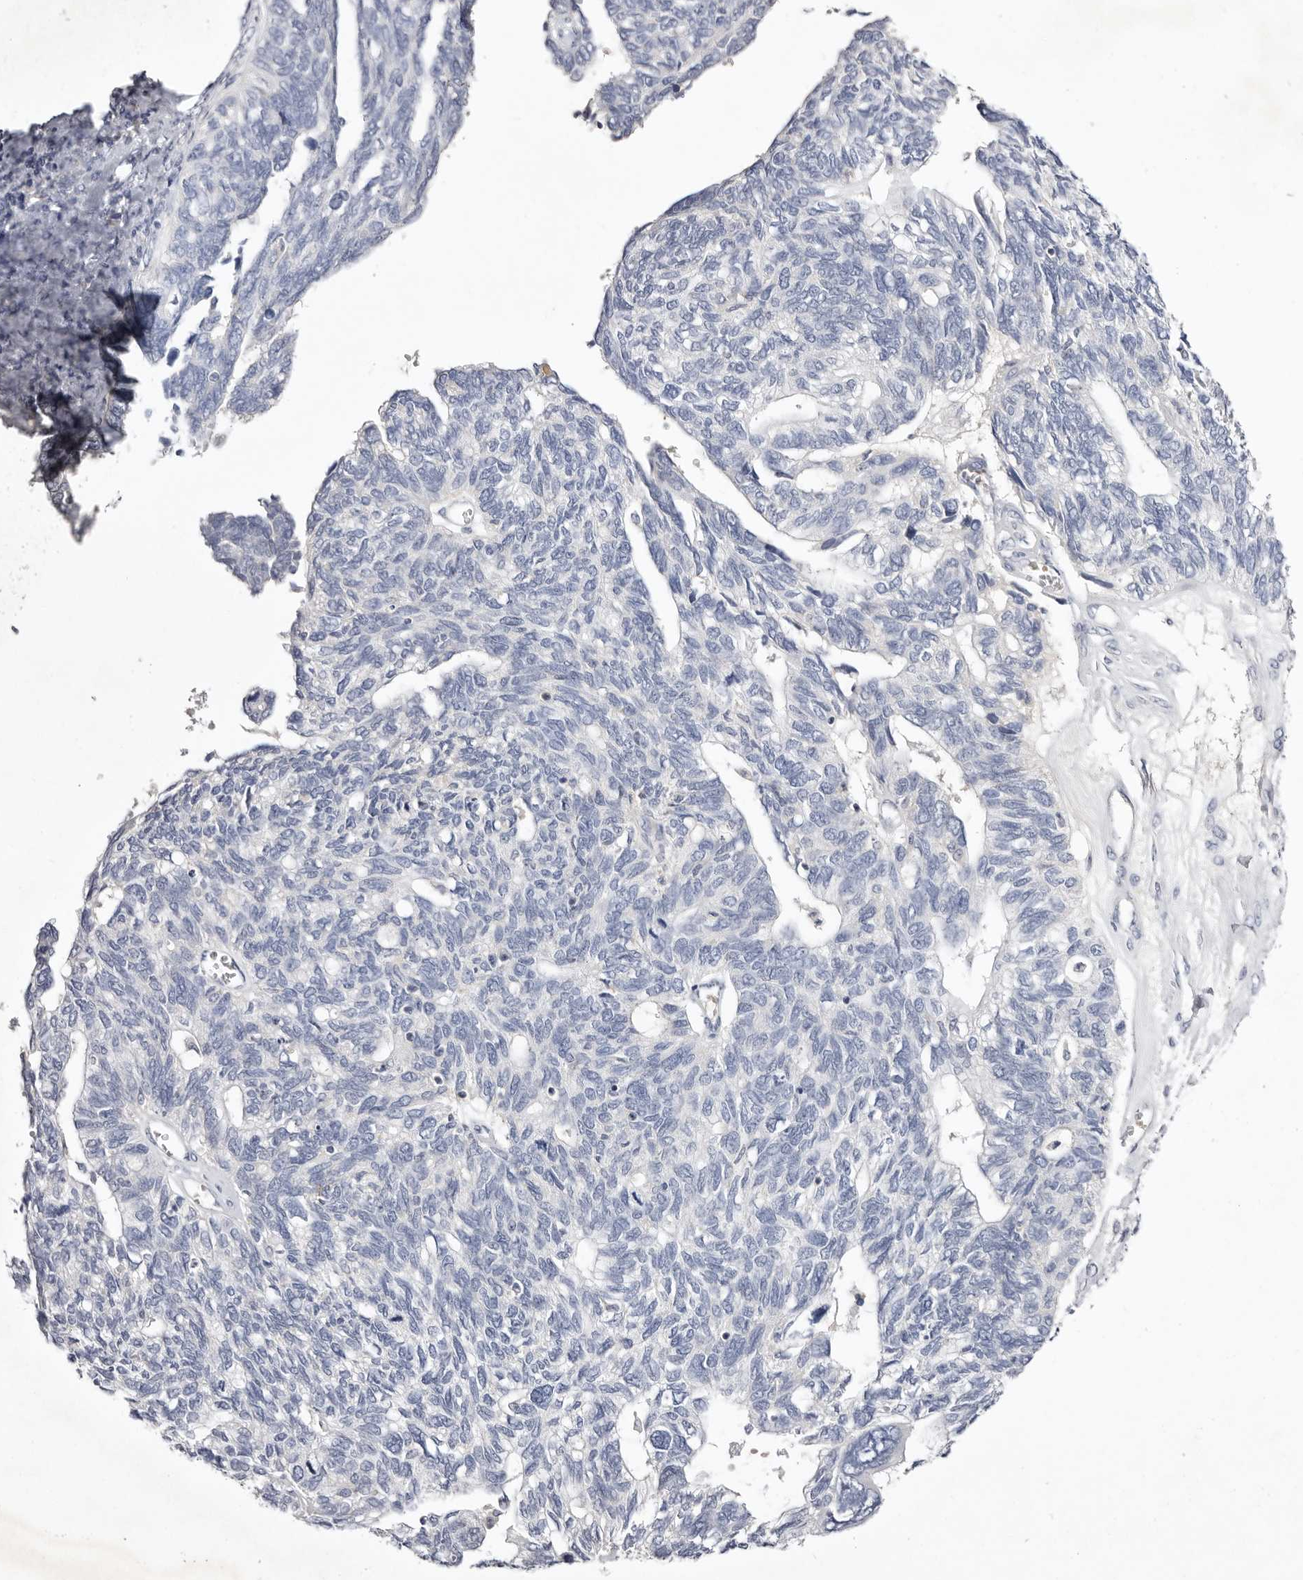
{"staining": {"intensity": "negative", "quantity": "none", "location": "none"}, "tissue": "ovarian cancer", "cell_type": "Tumor cells", "image_type": "cancer", "snomed": [{"axis": "morphology", "description": "Cystadenocarcinoma, serous, NOS"}, {"axis": "topography", "description": "Ovary"}], "caption": "Immunohistochemistry (IHC) micrograph of neoplastic tissue: human ovarian serous cystadenocarcinoma stained with DAB (3,3'-diaminobenzidine) reveals no significant protein expression in tumor cells.", "gene": "S1PR5", "patient": {"sex": "female", "age": 79}}